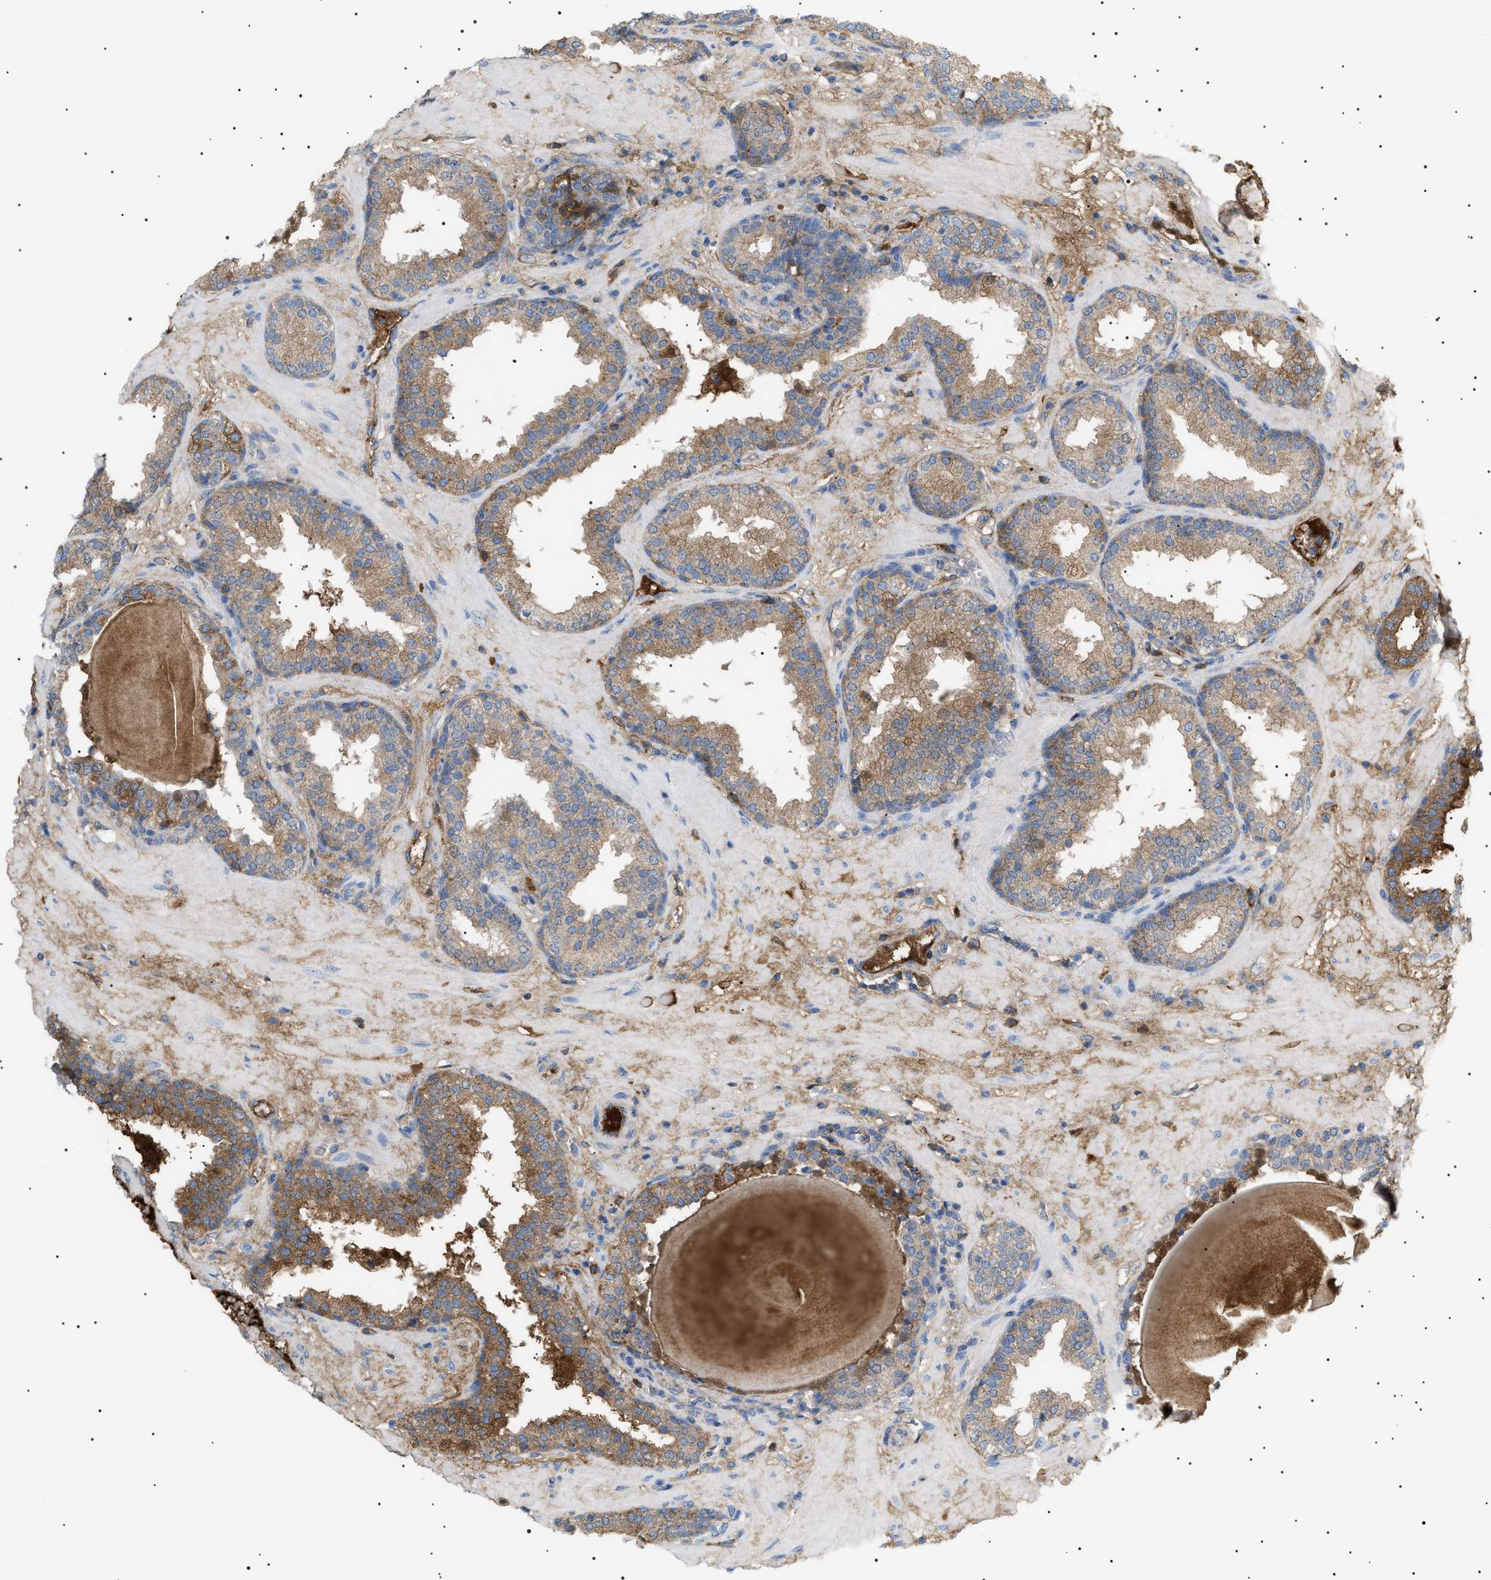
{"staining": {"intensity": "weak", "quantity": ">75%", "location": "cytoplasmic/membranous"}, "tissue": "prostate", "cell_type": "Glandular cells", "image_type": "normal", "snomed": [{"axis": "morphology", "description": "Normal tissue, NOS"}, {"axis": "topography", "description": "Prostate"}], "caption": "The micrograph exhibits staining of normal prostate, revealing weak cytoplasmic/membranous protein expression (brown color) within glandular cells.", "gene": "LPA", "patient": {"sex": "male", "age": 51}}